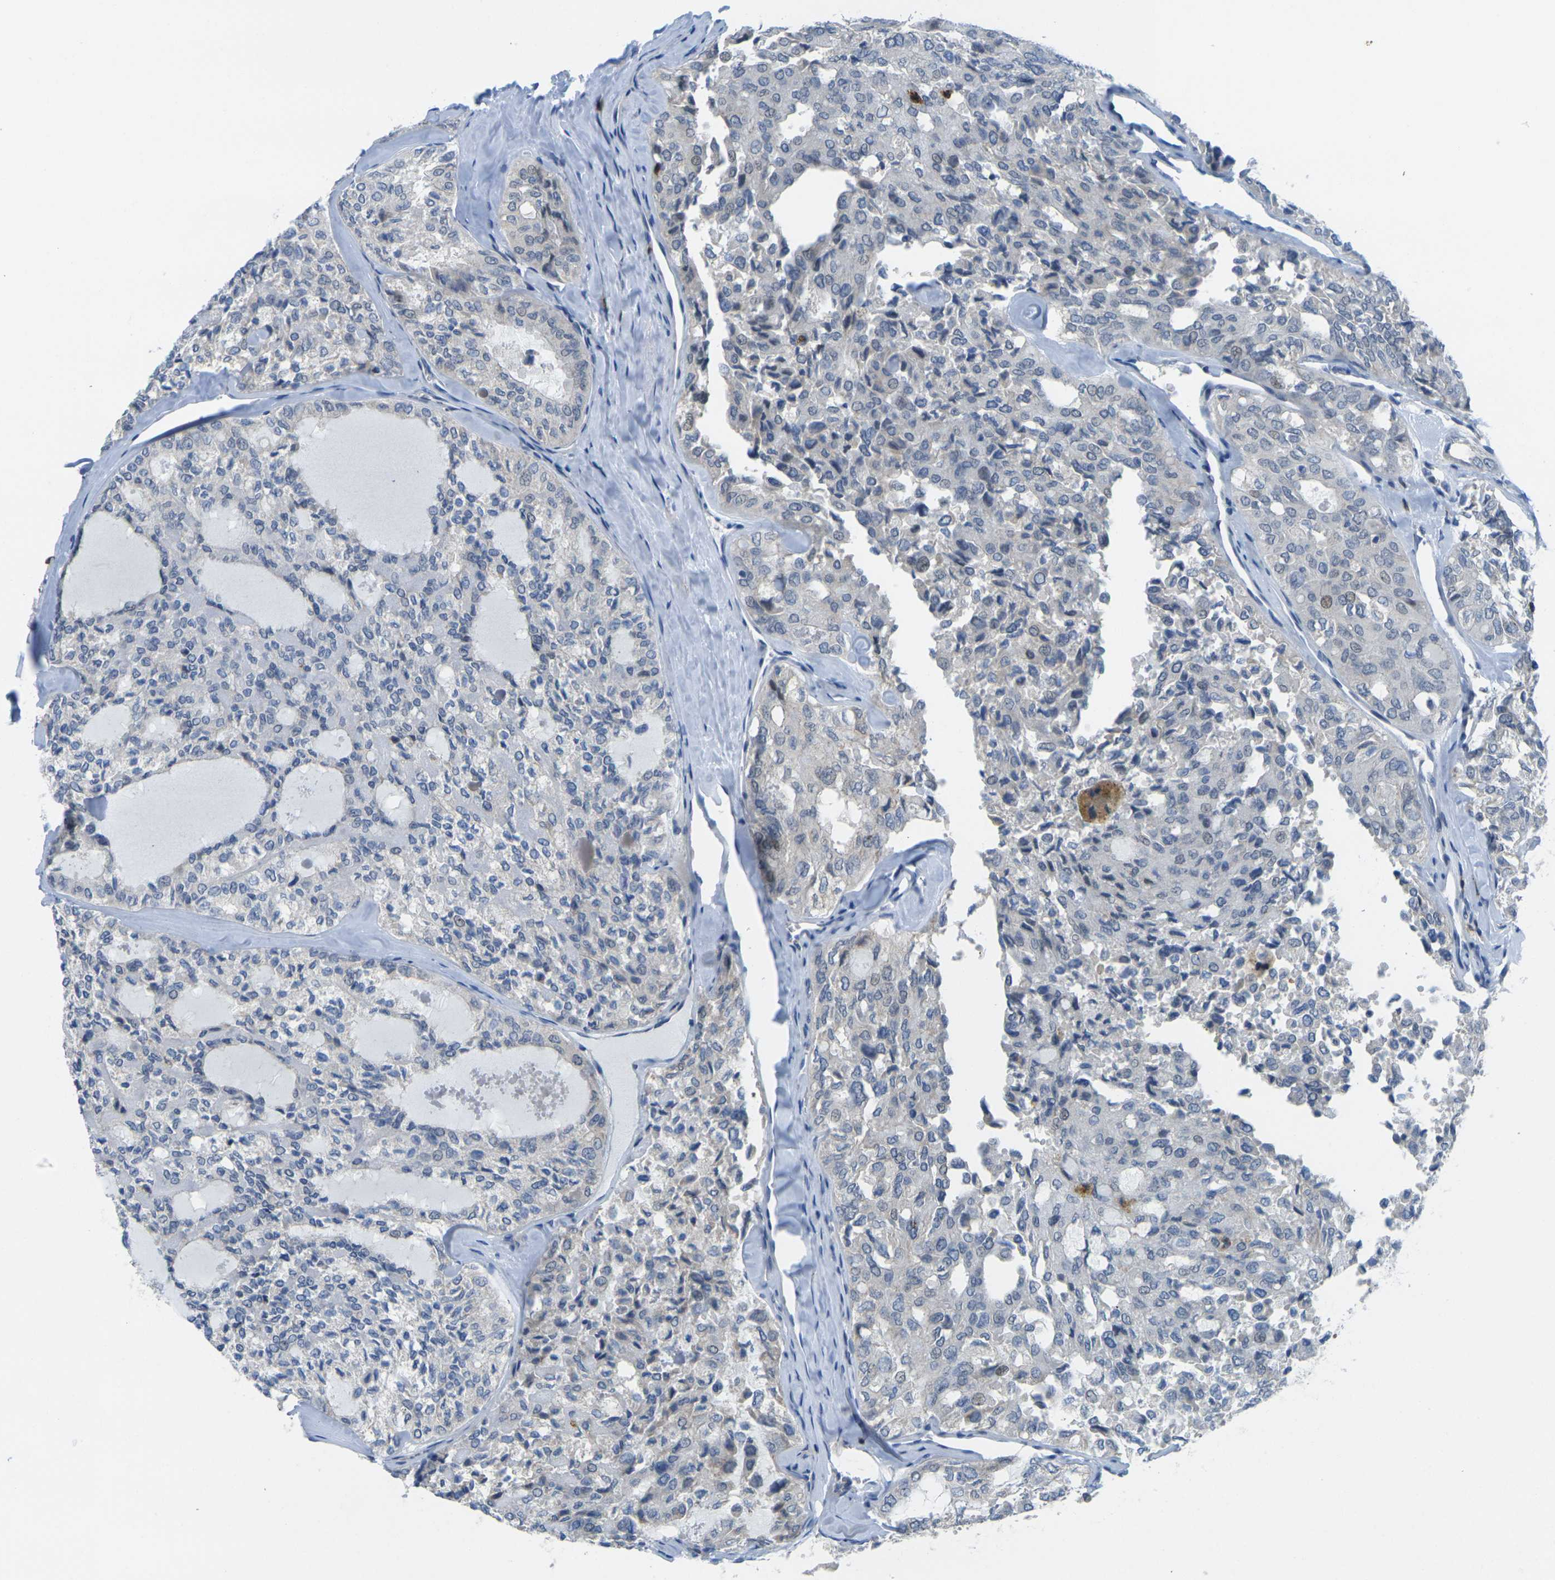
{"staining": {"intensity": "negative", "quantity": "none", "location": "none"}, "tissue": "thyroid cancer", "cell_type": "Tumor cells", "image_type": "cancer", "snomed": [{"axis": "morphology", "description": "Follicular adenoma carcinoma, NOS"}, {"axis": "topography", "description": "Thyroid gland"}], "caption": "An image of human thyroid cancer is negative for staining in tumor cells.", "gene": "CD3D", "patient": {"sex": "male", "age": 75}}